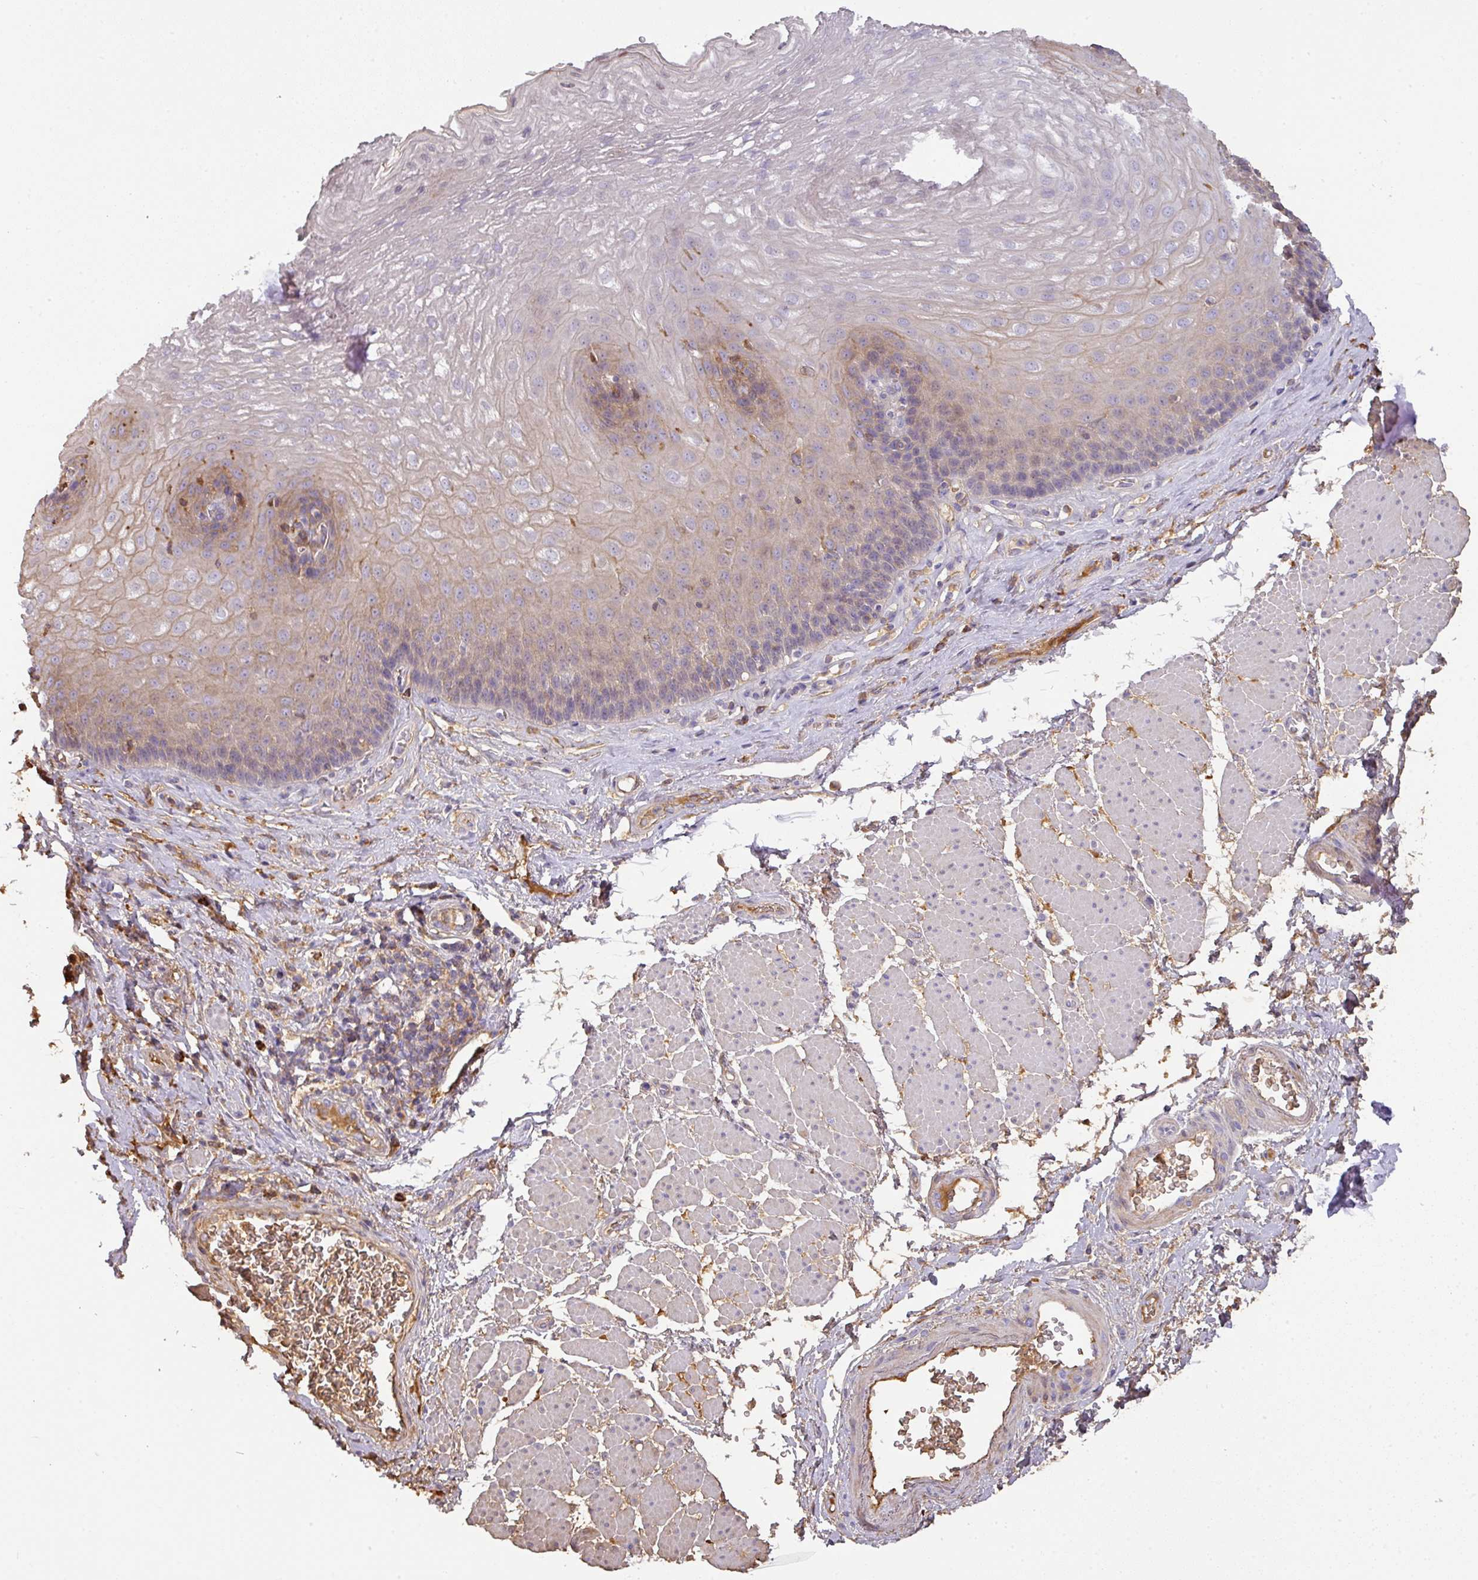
{"staining": {"intensity": "weak", "quantity": "<25%", "location": "cytoplasmic/membranous"}, "tissue": "esophagus", "cell_type": "Squamous epithelial cells", "image_type": "normal", "snomed": [{"axis": "morphology", "description": "Normal tissue, NOS"}, {"axis": "topography", "description": "Esophagus"}], "caption": "High power microscopy micrograph of an IHC photomicrograph of normal esophagus, revealing no significant expression in squamous epithelial cells.", "gene": "CCZ1B", "patient": {"sex": "female", "age": 66}}